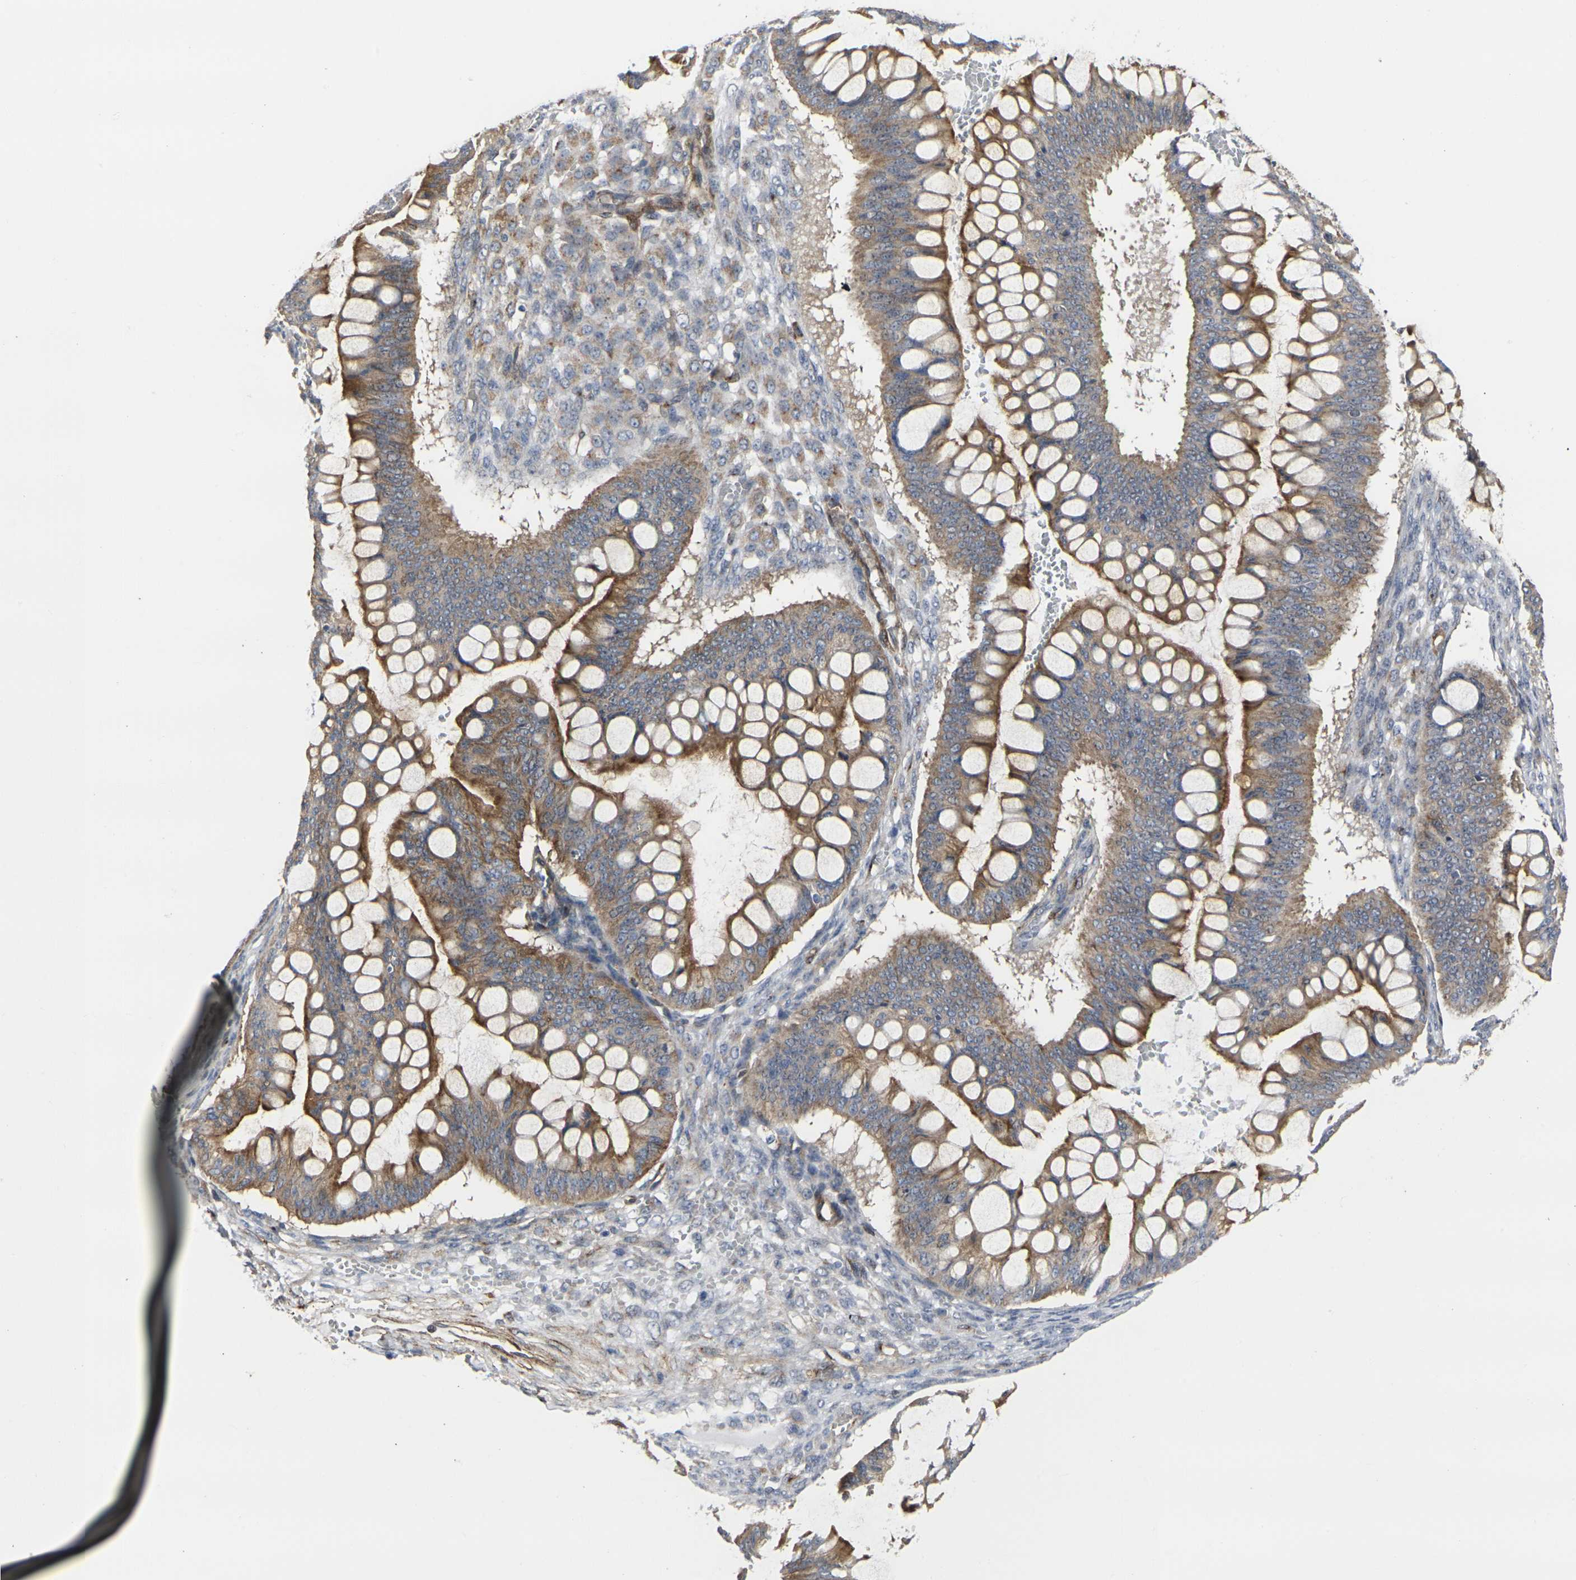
{"staining": {"intensity": "strong", "quantity": ">75%", "location": "cytoplasmic/membranous"}, "tissue": "ovarian cancer", "cell_type": "Tumor cells", "image_type": "cancer", "snomed": [{"axis": "morphology", "description": "Cystadenocarcinoma, mucinous, NOS"}, {"axis": "topography", "description": "Ovary"}], "caption": "Approximately >75% of tumor cells in human ovarian cancer (mucinous cystadenocarcinoma) display strong cytoplasmic/membranous protein positivity as visualized by brown immunohistochemical staining.", "gene": "MYOF", "patient": {"sex": "female", "age": 73}}